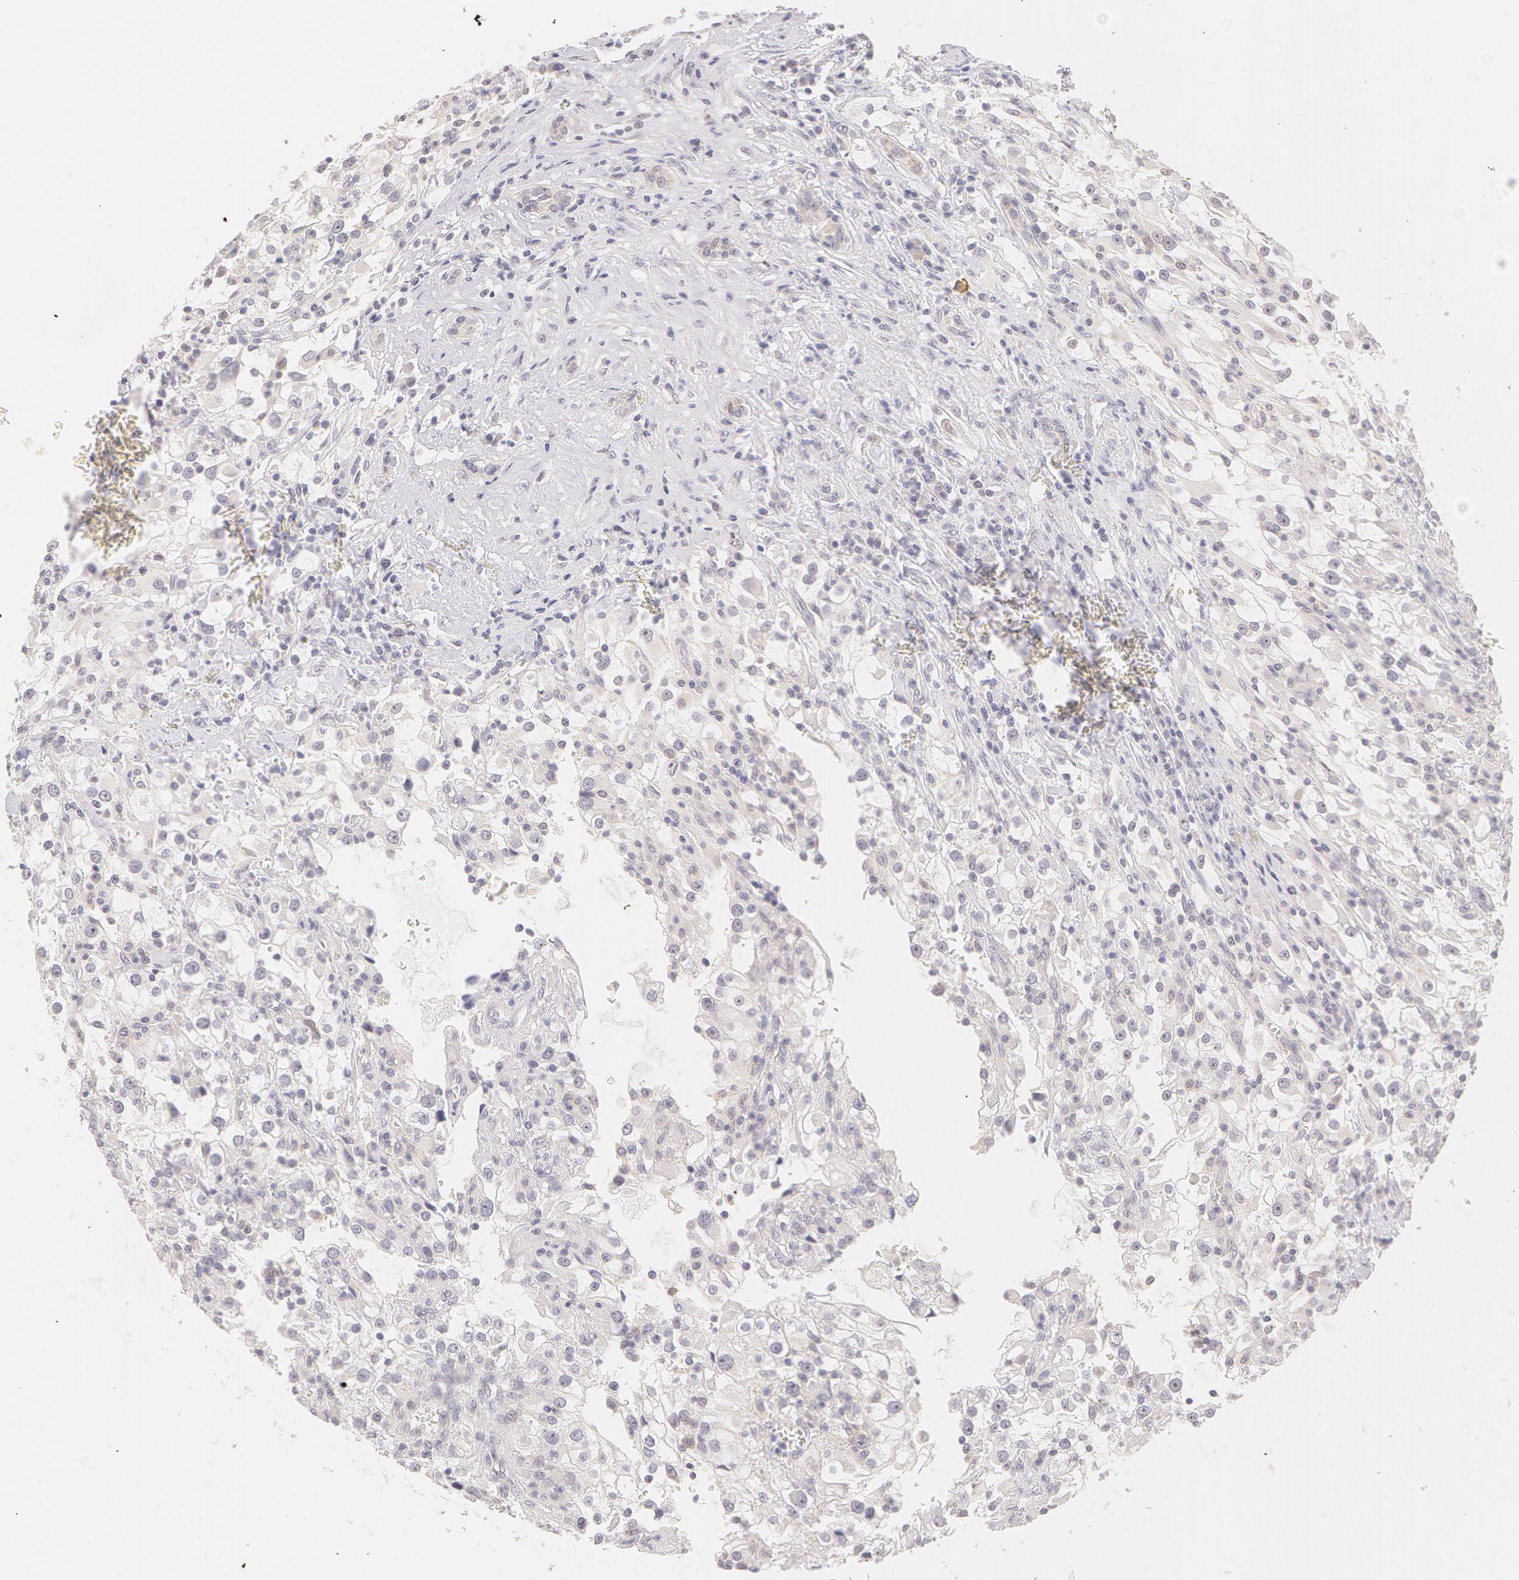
{"staining": {"intensity": "negative", "quantity": "none", "location": "none"}, "tissue": "renal cancer", "cell_type": "Tumor cells", "image_type": "cancer", "snomed": [{"axis": "morphology", "description": "Adenocarcinoma, NOS"}, {"axis": "topography", "description": "Kidney"}], "caption": "Immunohistochemical staining of adenocarcinoma (renal) demonstrates no significant positivity in tumor cells.", "gene": "ZNF597", "patient": {"sex": "female", "age": 52}}